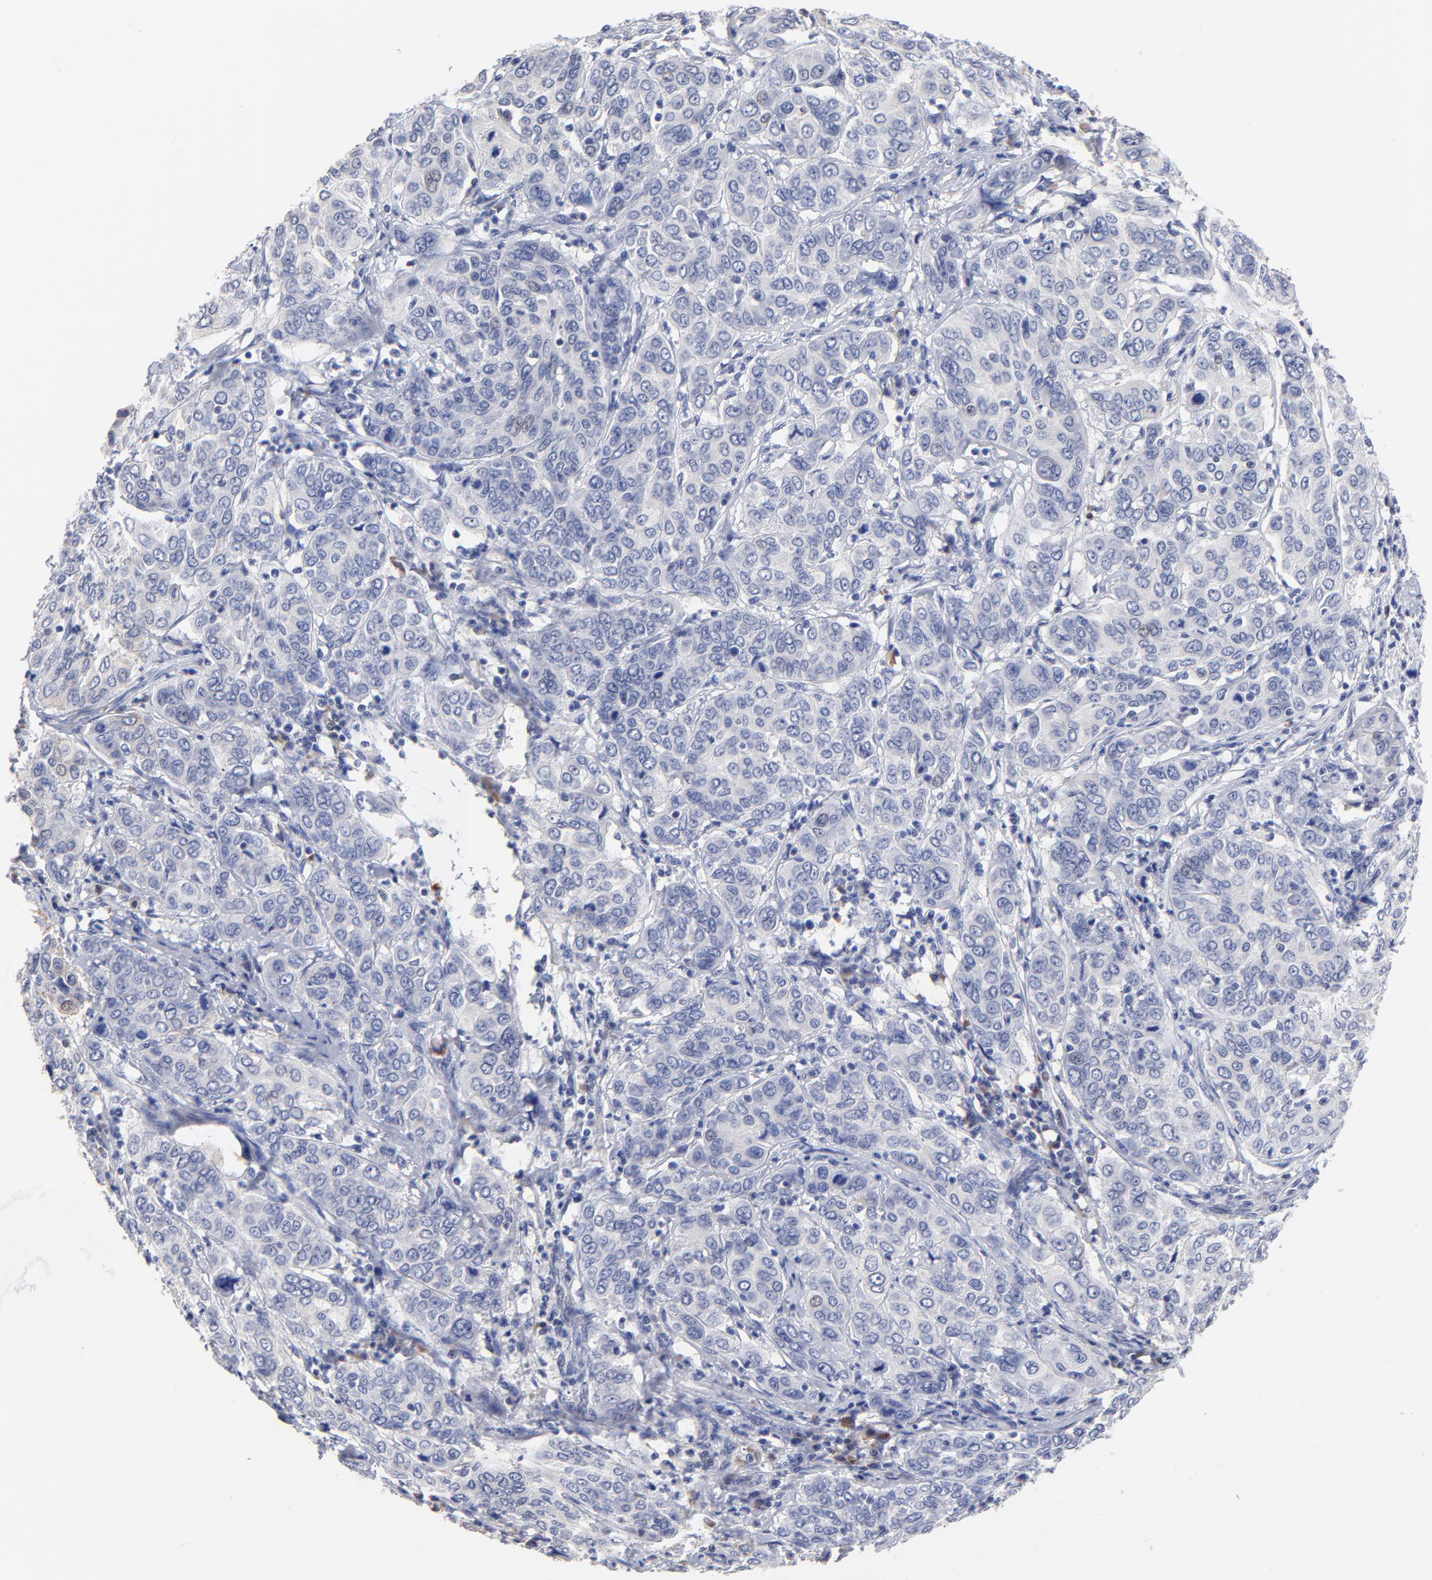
{"staining": {"intensity": "weak", "quantity": "<25%", "location": "cytoplasmic/membranous"}, "tissue": "cervical cancer", "cell_type": "Tumor cells", "image_type": "cancer", "snomed": [{"axis": "morphology", "description": "Squamous cell carcinoma, NOS"}, {"axis": "topography", "description": "Cervix"}], "caption": "Tumor cells show no significant positivity in cervical cancer (squamous cell carcinoma). The staining is performed using DAB brown chromogen with nuclei counter-stained in using hematoxylin.", "gene": "TWNK", "patient": {"sex": "female", "age": 38}}